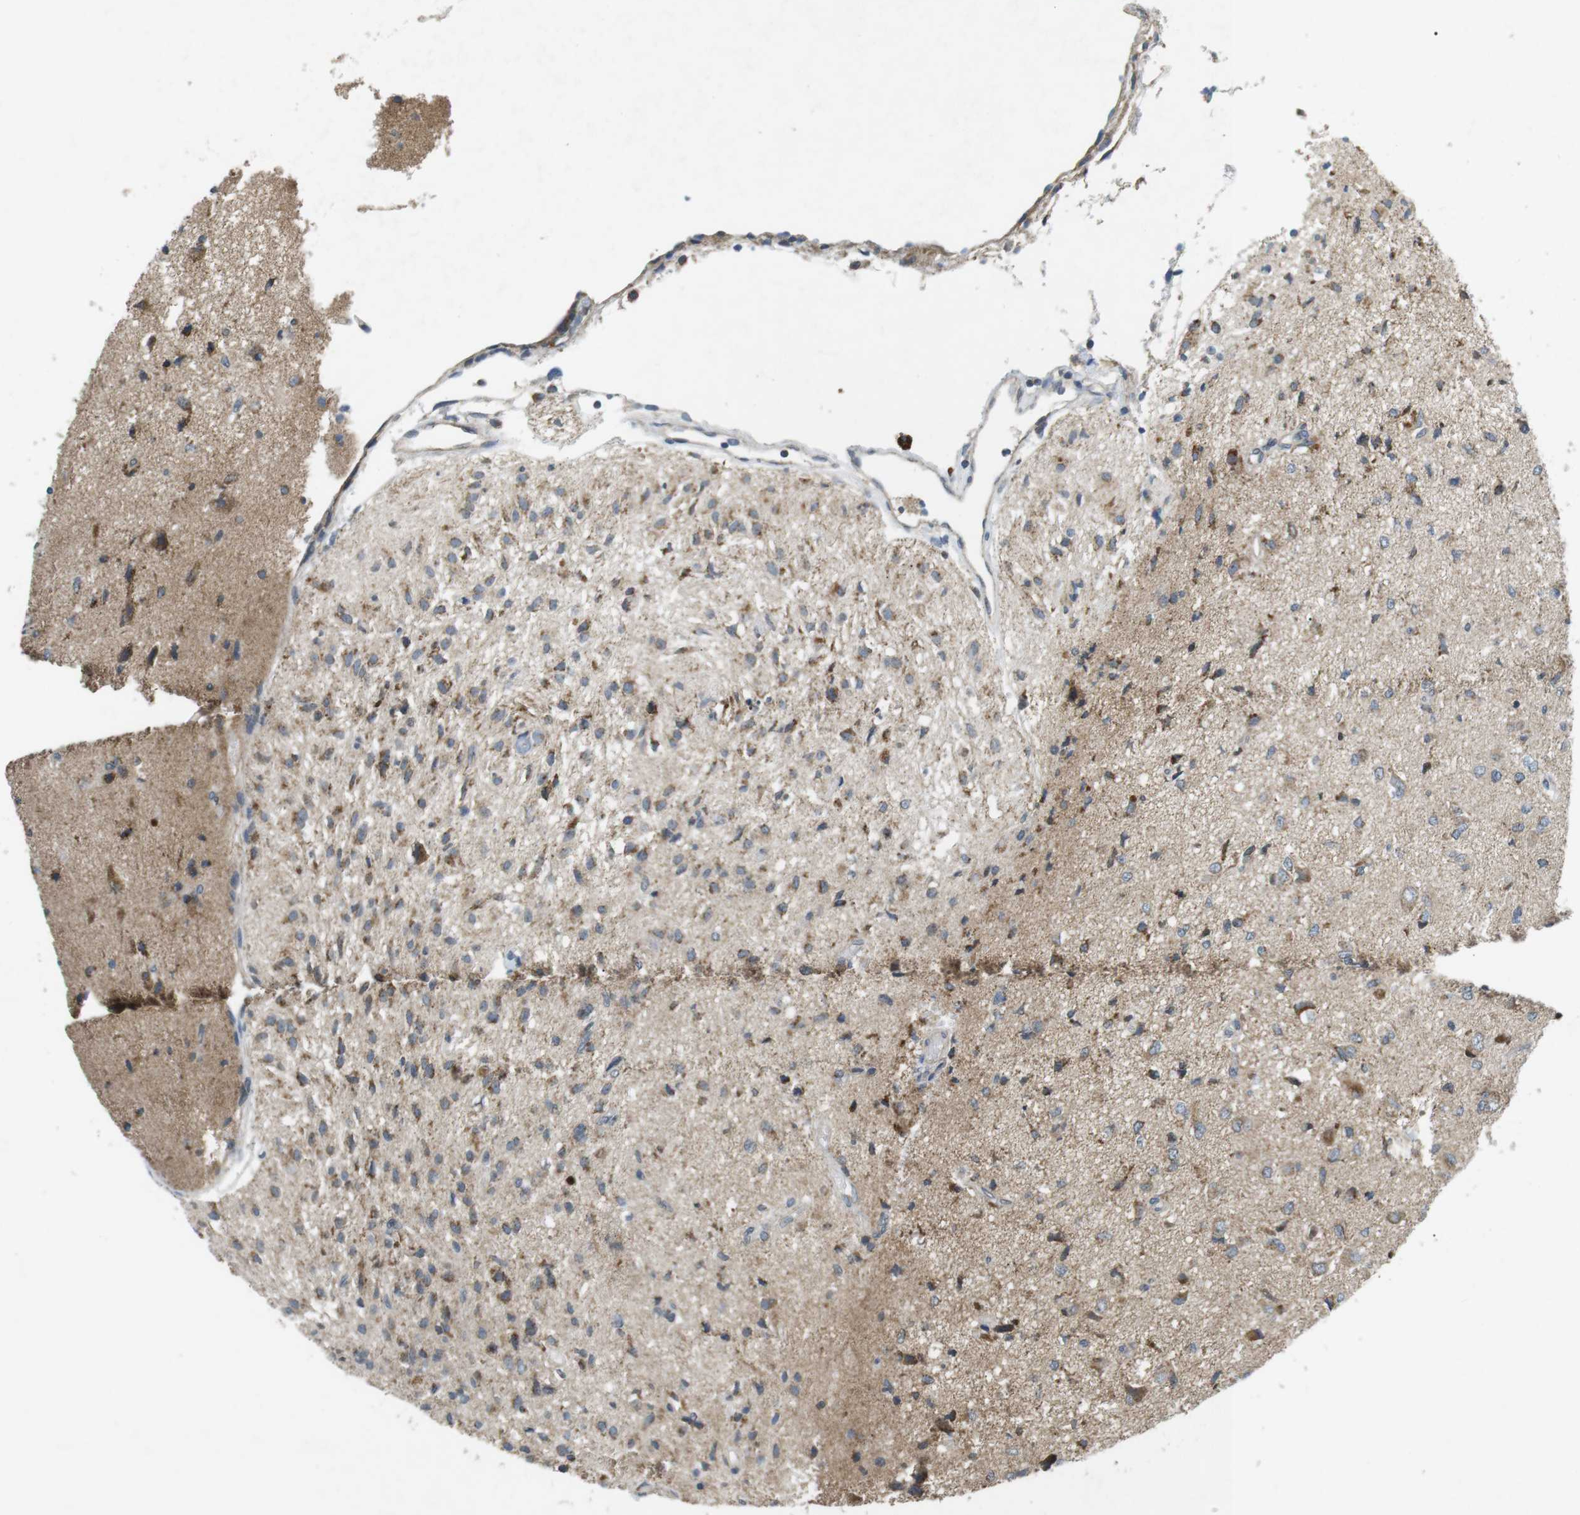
{"staining": {"intensity": "moderate", "quantity": "25%-75%", "location": "cytoplasmic/membranous"}, "tissue": "glioma", "cell_type": "Tumor cells", "image_type": "cancer", "snomed": [{"axis": "morphology", "description": "Glioma, malignant, High grade"}, {"axis": "topography", "description": "Brain"}], "caption": "Malignant glioma (high-grade) stained with DAB immunohistochemistry exhibits medium levels of moderate cytoplasmic/membranous positivity in about 25%-75% of tumor cells.", "gene": "BACE1", "patient": {"sex": "female", "age": 59}}